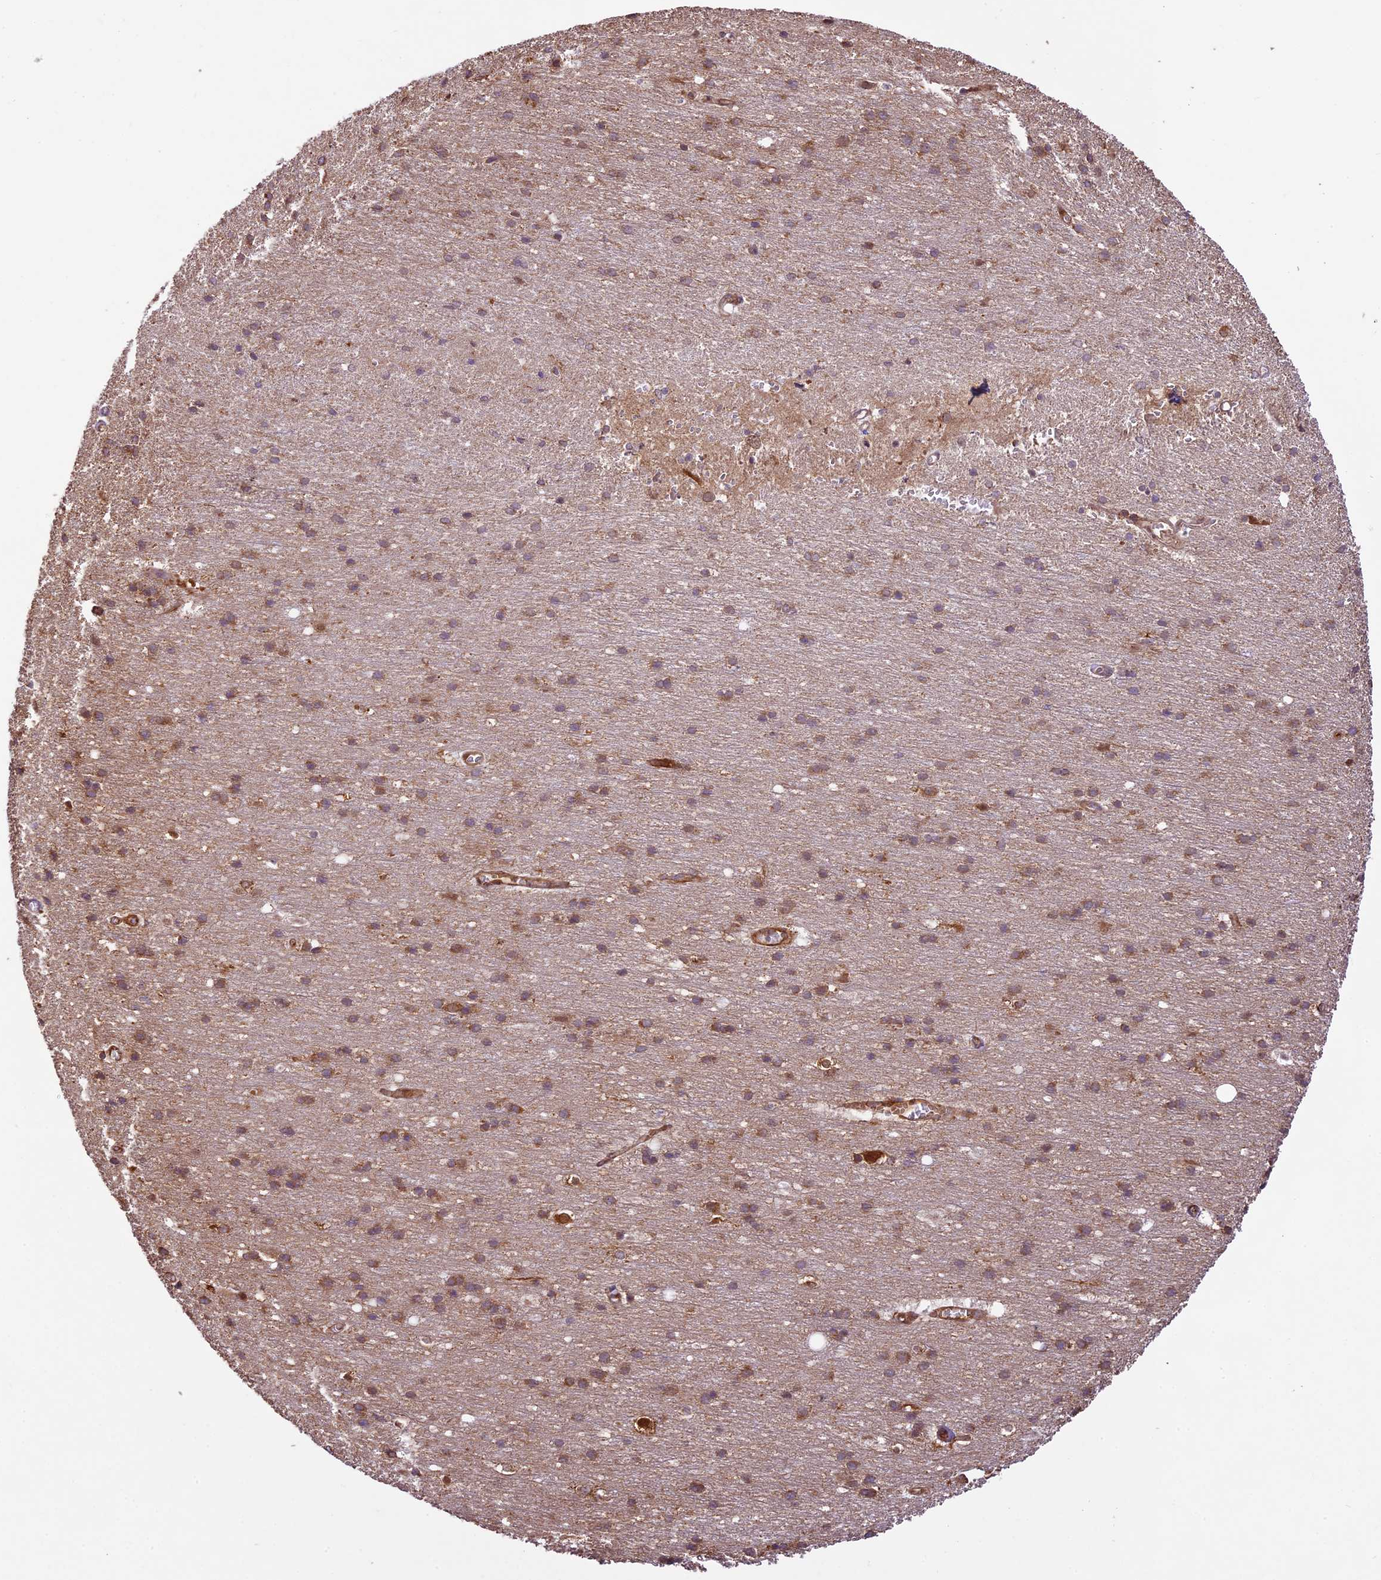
{"staining": {"intensity": "moderate", "quantity": ">75%", "location": "cytoplasmic/membranous"}, "tissue": "cerebral cortex", "cell_type": "Endothelial cells", "image_type": "normal", "snomed": [{"axis": "morphology", "description": "Normal tissue, NOS"}, {"axis": "topography", "description": "Cerebral cortex"}], "caption": "The micrograph demonstrates staining of normal cerebral cortex, revealing moderate cytoplasmic/membranous protein expression (brown color) within endothelial cells.", "gene": "KARS1", "patient": {"sex": "male", "age": 54}}